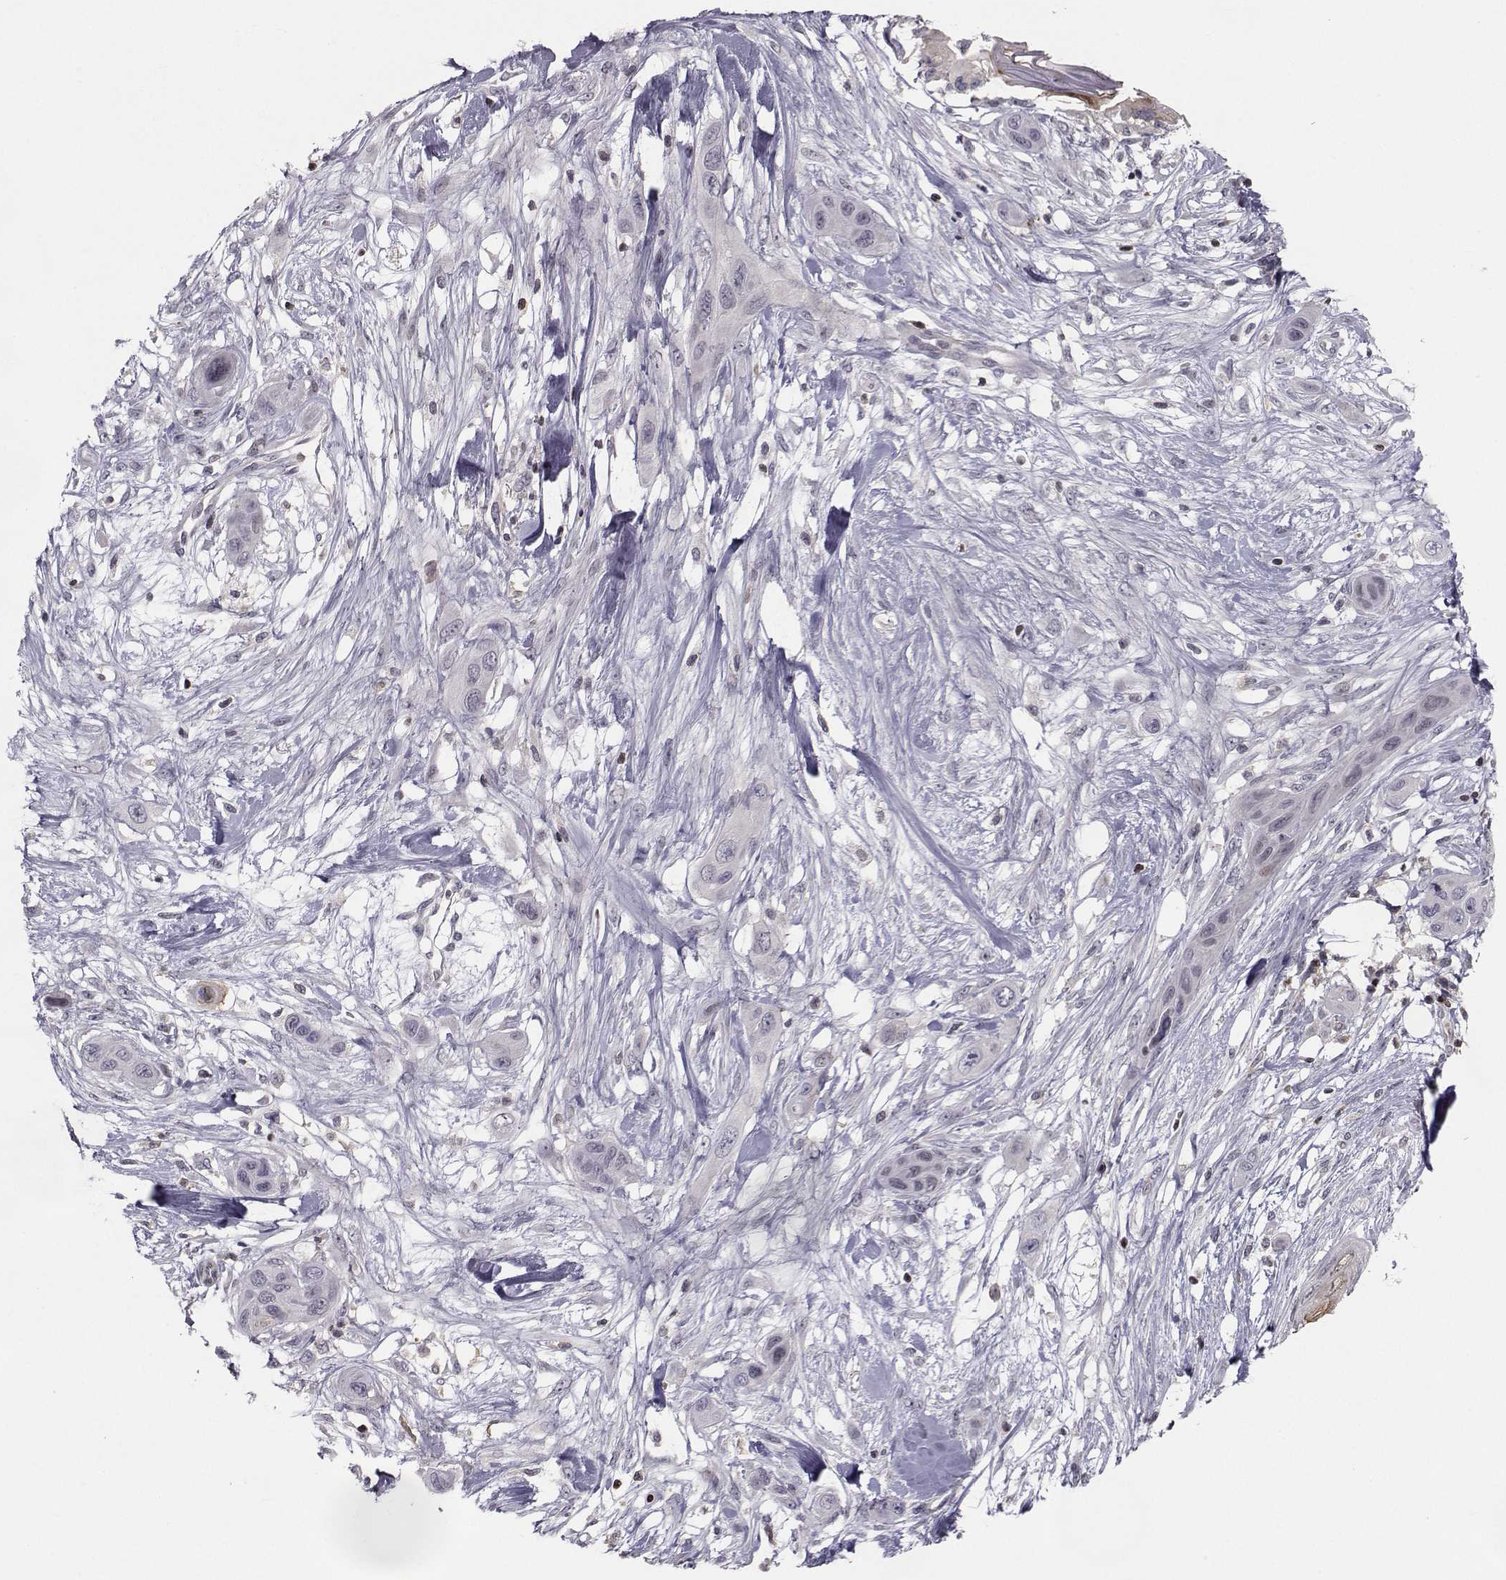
{"staining": {"intensity": "negative", "quantity": "none", "location": "none"}, "tissue": "skin cancer", "cell_type": "Tumor cells", "image_type": "cancer", "snomed": [{"axis": "morphology", "description": "Squamous cell carcinoma, NOS"}, {"axis": "topography", "description": "Skin"}], "caption": "DAB immunohistochemical staining of human squamous cell carcinoma (skin) exhibits no significant staining in tumor cells.", "gene": "PCP4L1", "patient": {"sex": "male", "age": 79}}